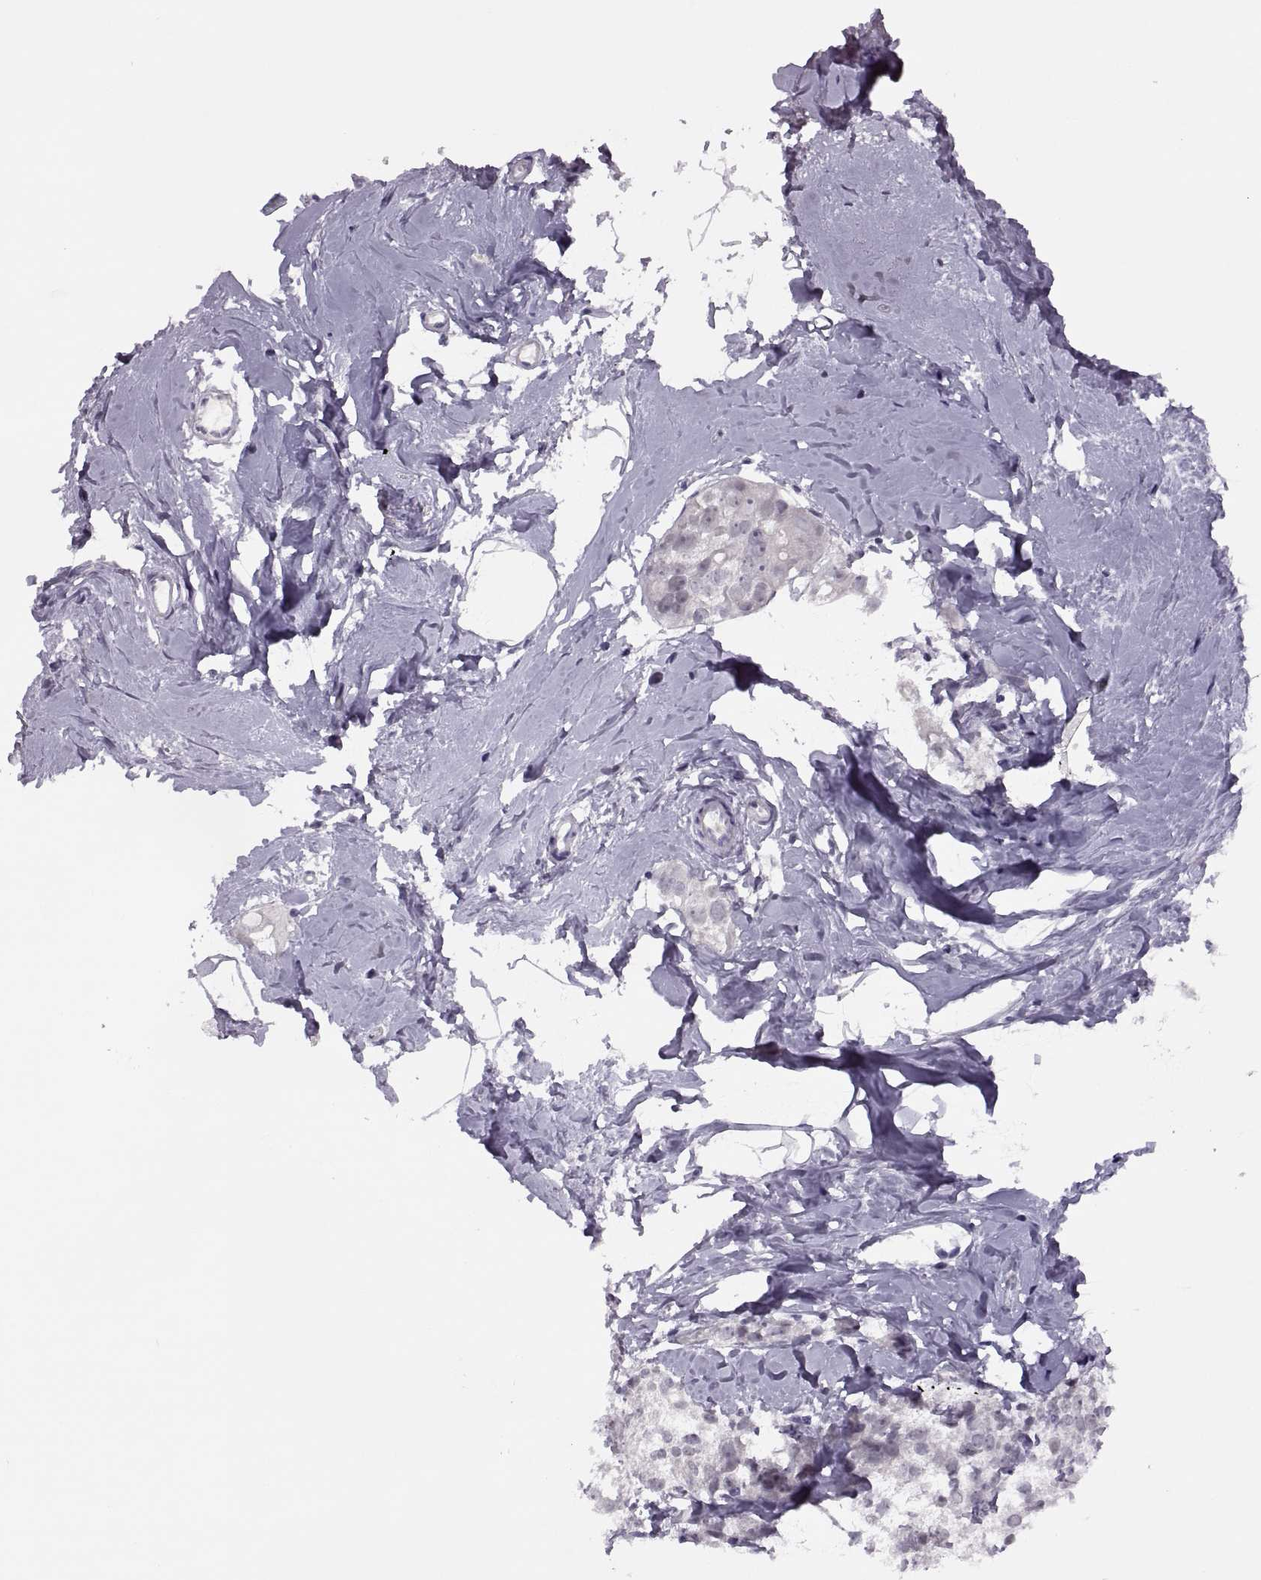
{"staining": {"intensity": "negative", "quantity": "none", "location": "none"}, "tissue": "breast cancer", "cell_type": "Tumor cells", "image_type": "cancer", "snomed": [{"axis": "morphology", "description": "Duct carcinoma"}, {"axis": "topography", "description": "Breast"}], "caption": "The immunohistochemistry image has no significant positivity in tumor cells of breast cancer (invasive ductal carcinoma) tissue.", "gene": "SYNGR4", "patient": {"sex": "female", "age": 40}}